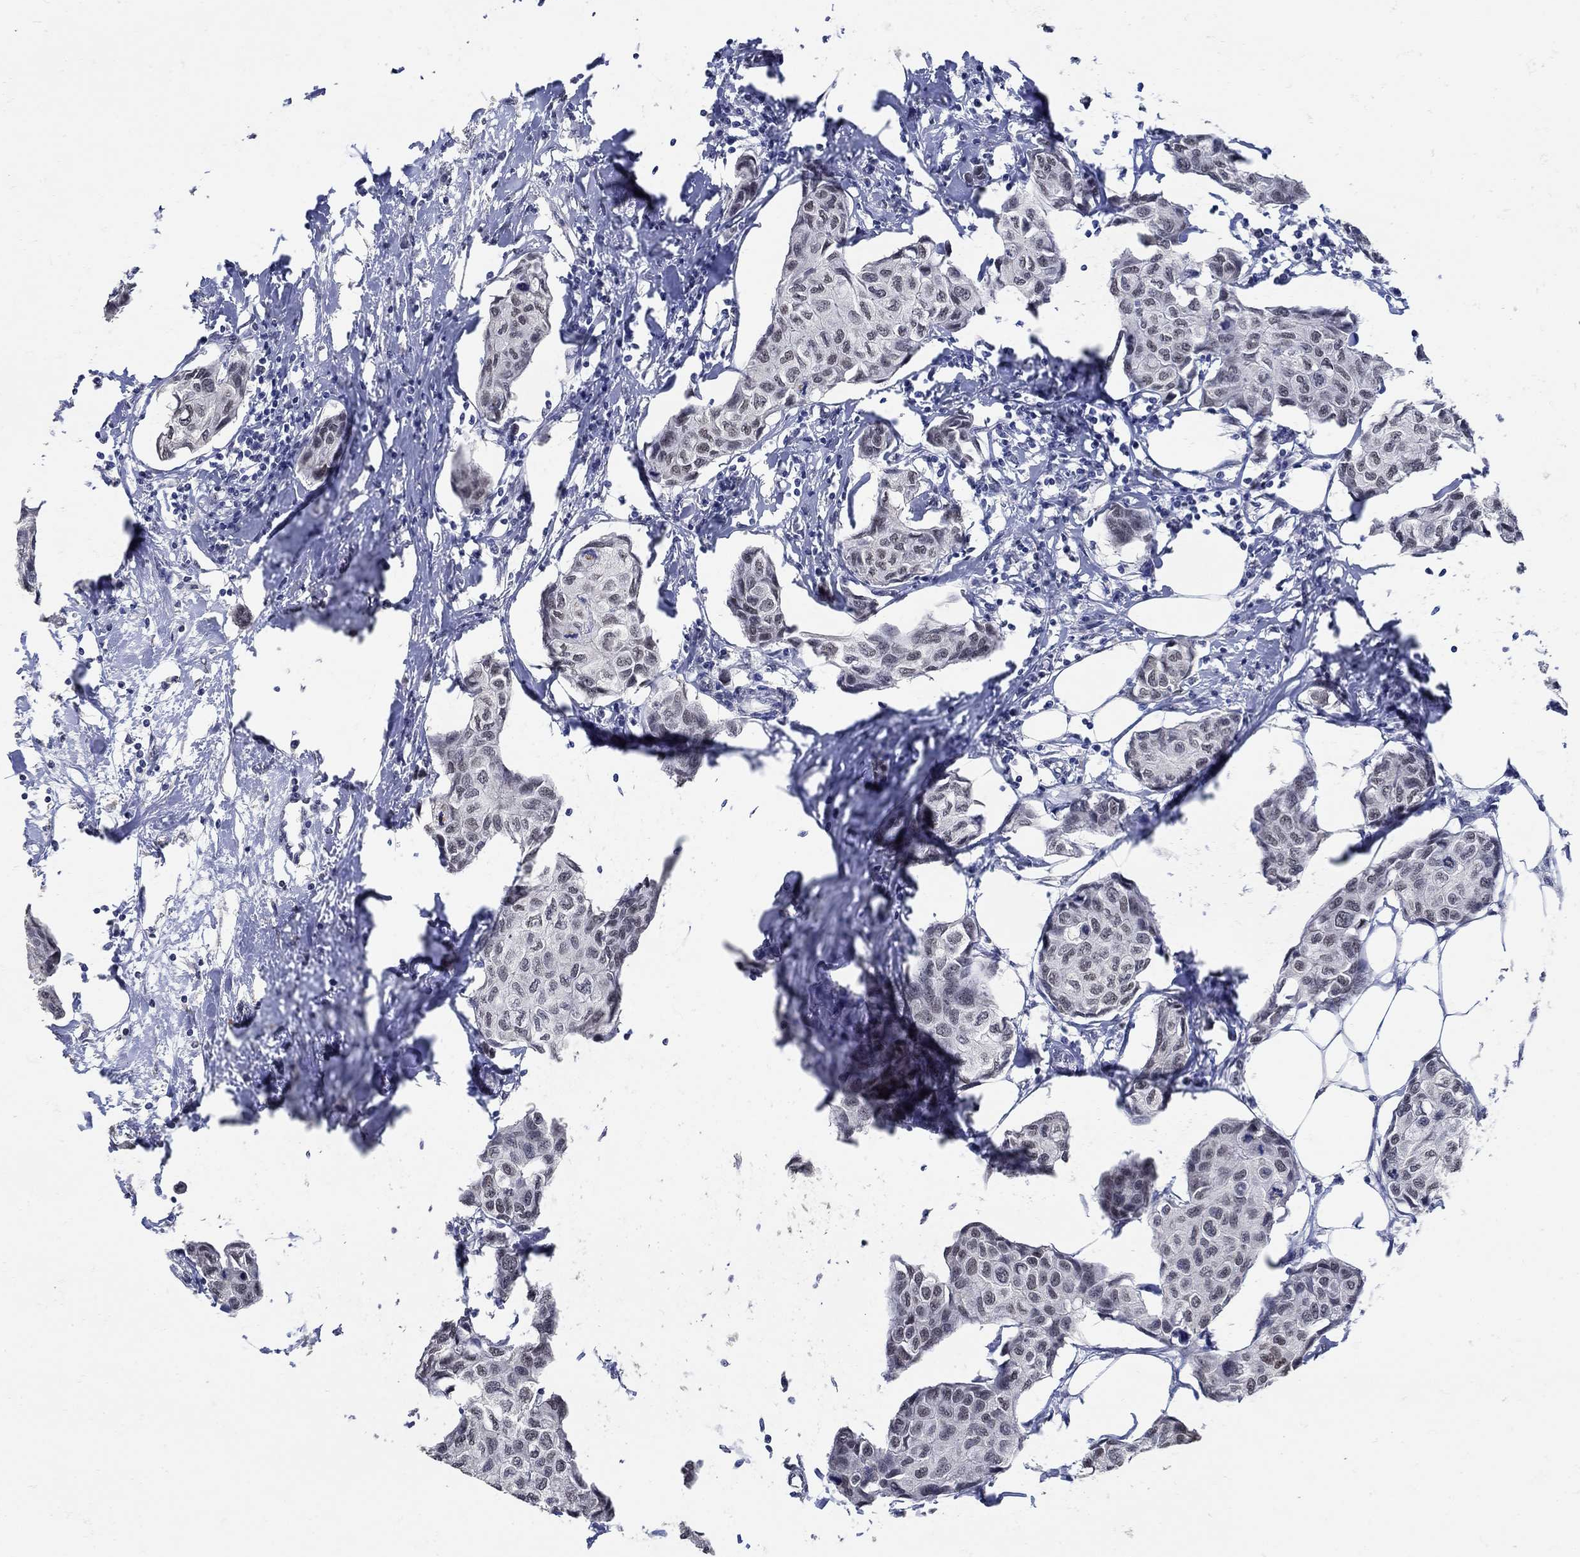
{"staining": {"intensity": "negative", "quantity": "none", "location": "none"}, "tissue": "breast cancer", "cell_type": "Tumor cells", "image_type": "cancer", "snomed": [{"axis": "morphology", "description": "Duct carcinoma"}, {"axis": "topography", "description": "Breast"}], "caption": "Tumor cells are negative for protein expression in human breast intraductal carcinoma. (Stains: DAB IHC with hematoxylin counter stain, Microscopy: brightfield microscopy at high magnification).", "gene": "KCNN3", "patient": {"sex": "female", "age": 80}}